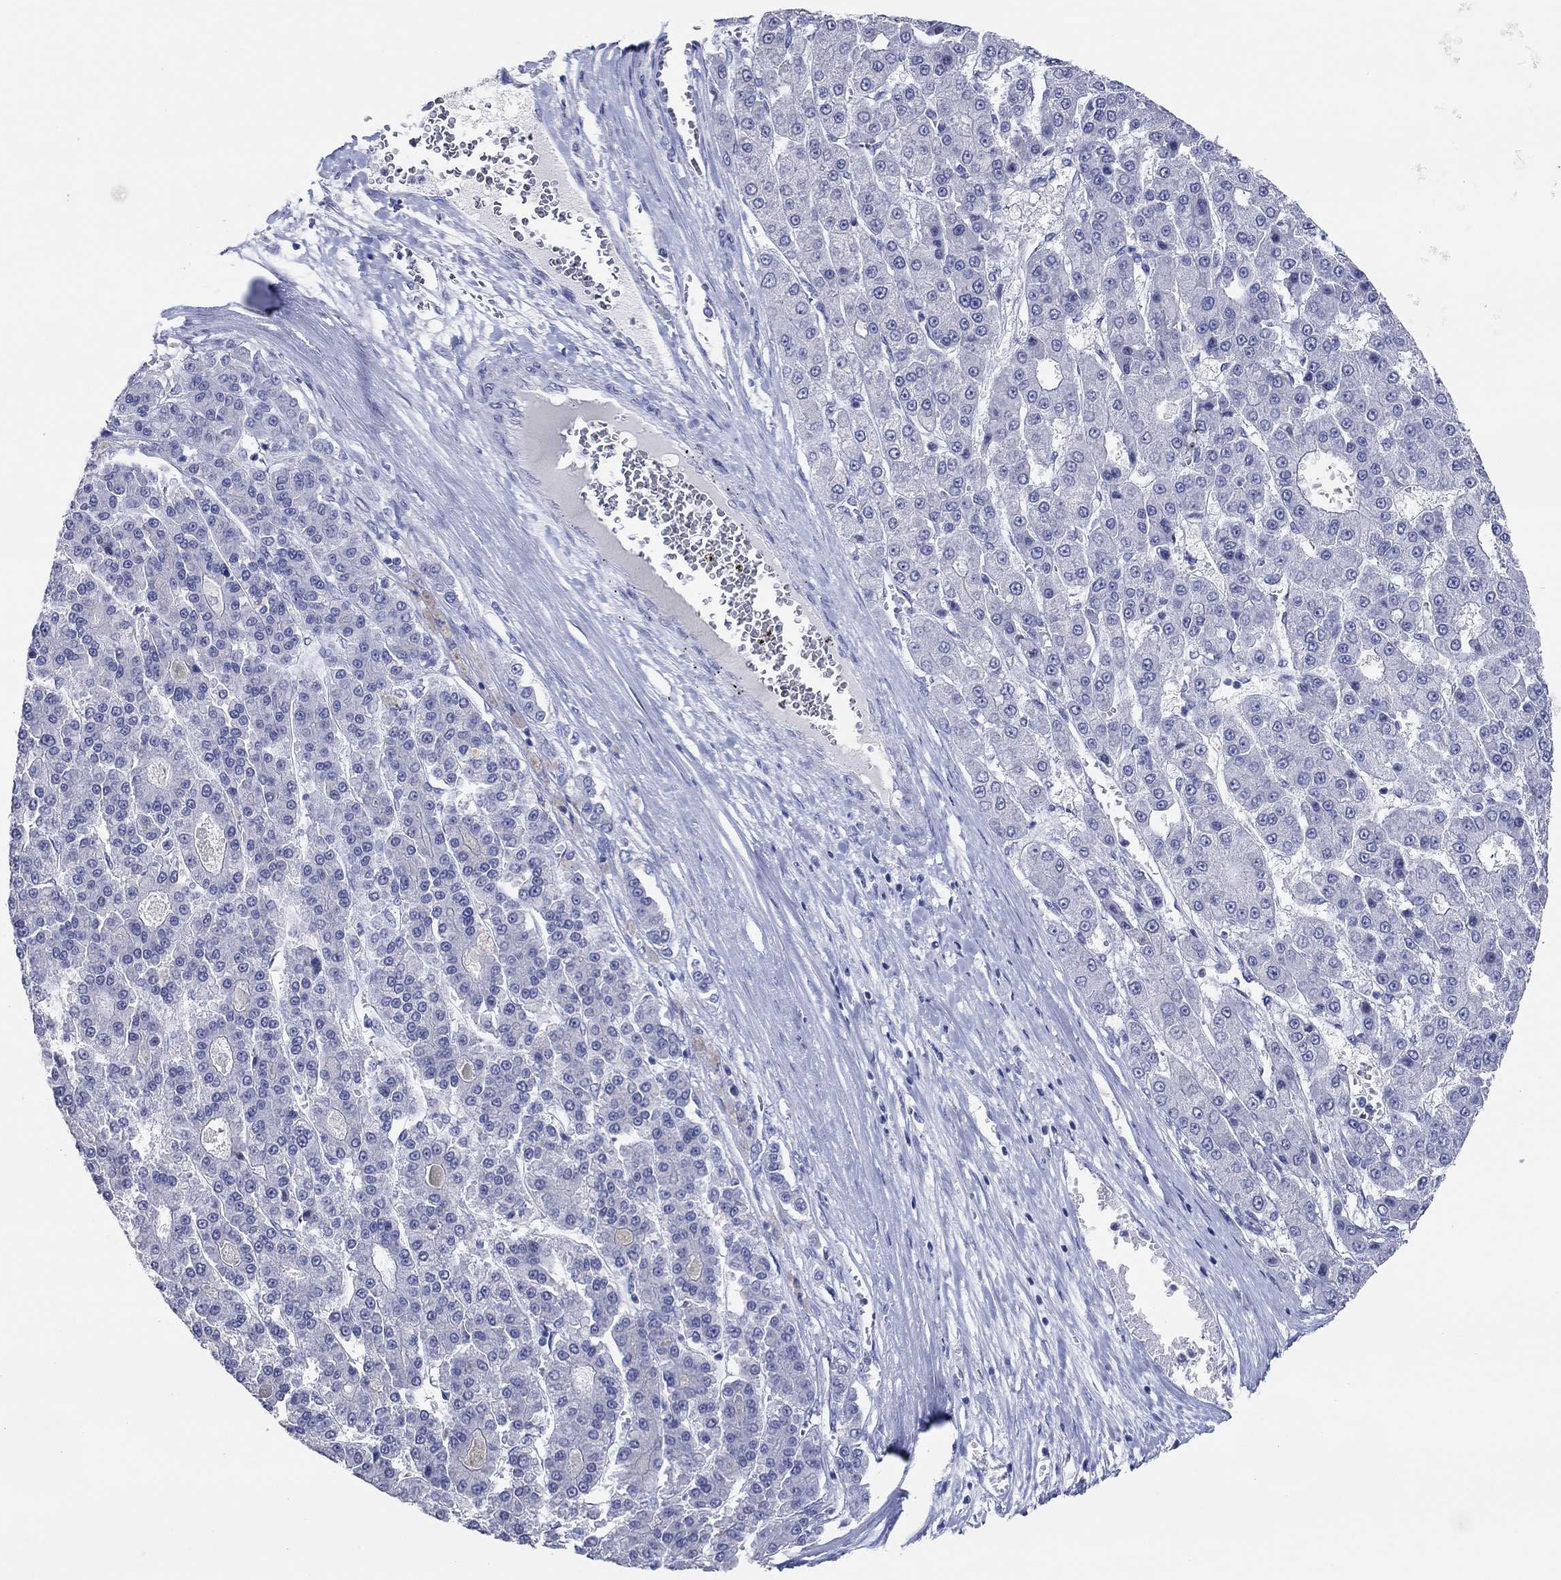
{"staining": {"intensity": "negative", "quantity": "none", "location": "none"}, "tissue": "liver cancer", "cell_type": "Tumor cells", "image_type": "cancer", "snomed": [{"axis": "morphology", "description": "Carcinoma, Hepatocellular, NOS"}, {"axis": "topography", "description": "Liver"}], "caption": "Immunohistochemistry micrograph of human liver cancer stained for a protein (brown), which reveals no staining in tumor cells.", "gene": "POU5F1", "patient": {"sex": "male", "age": 70}}